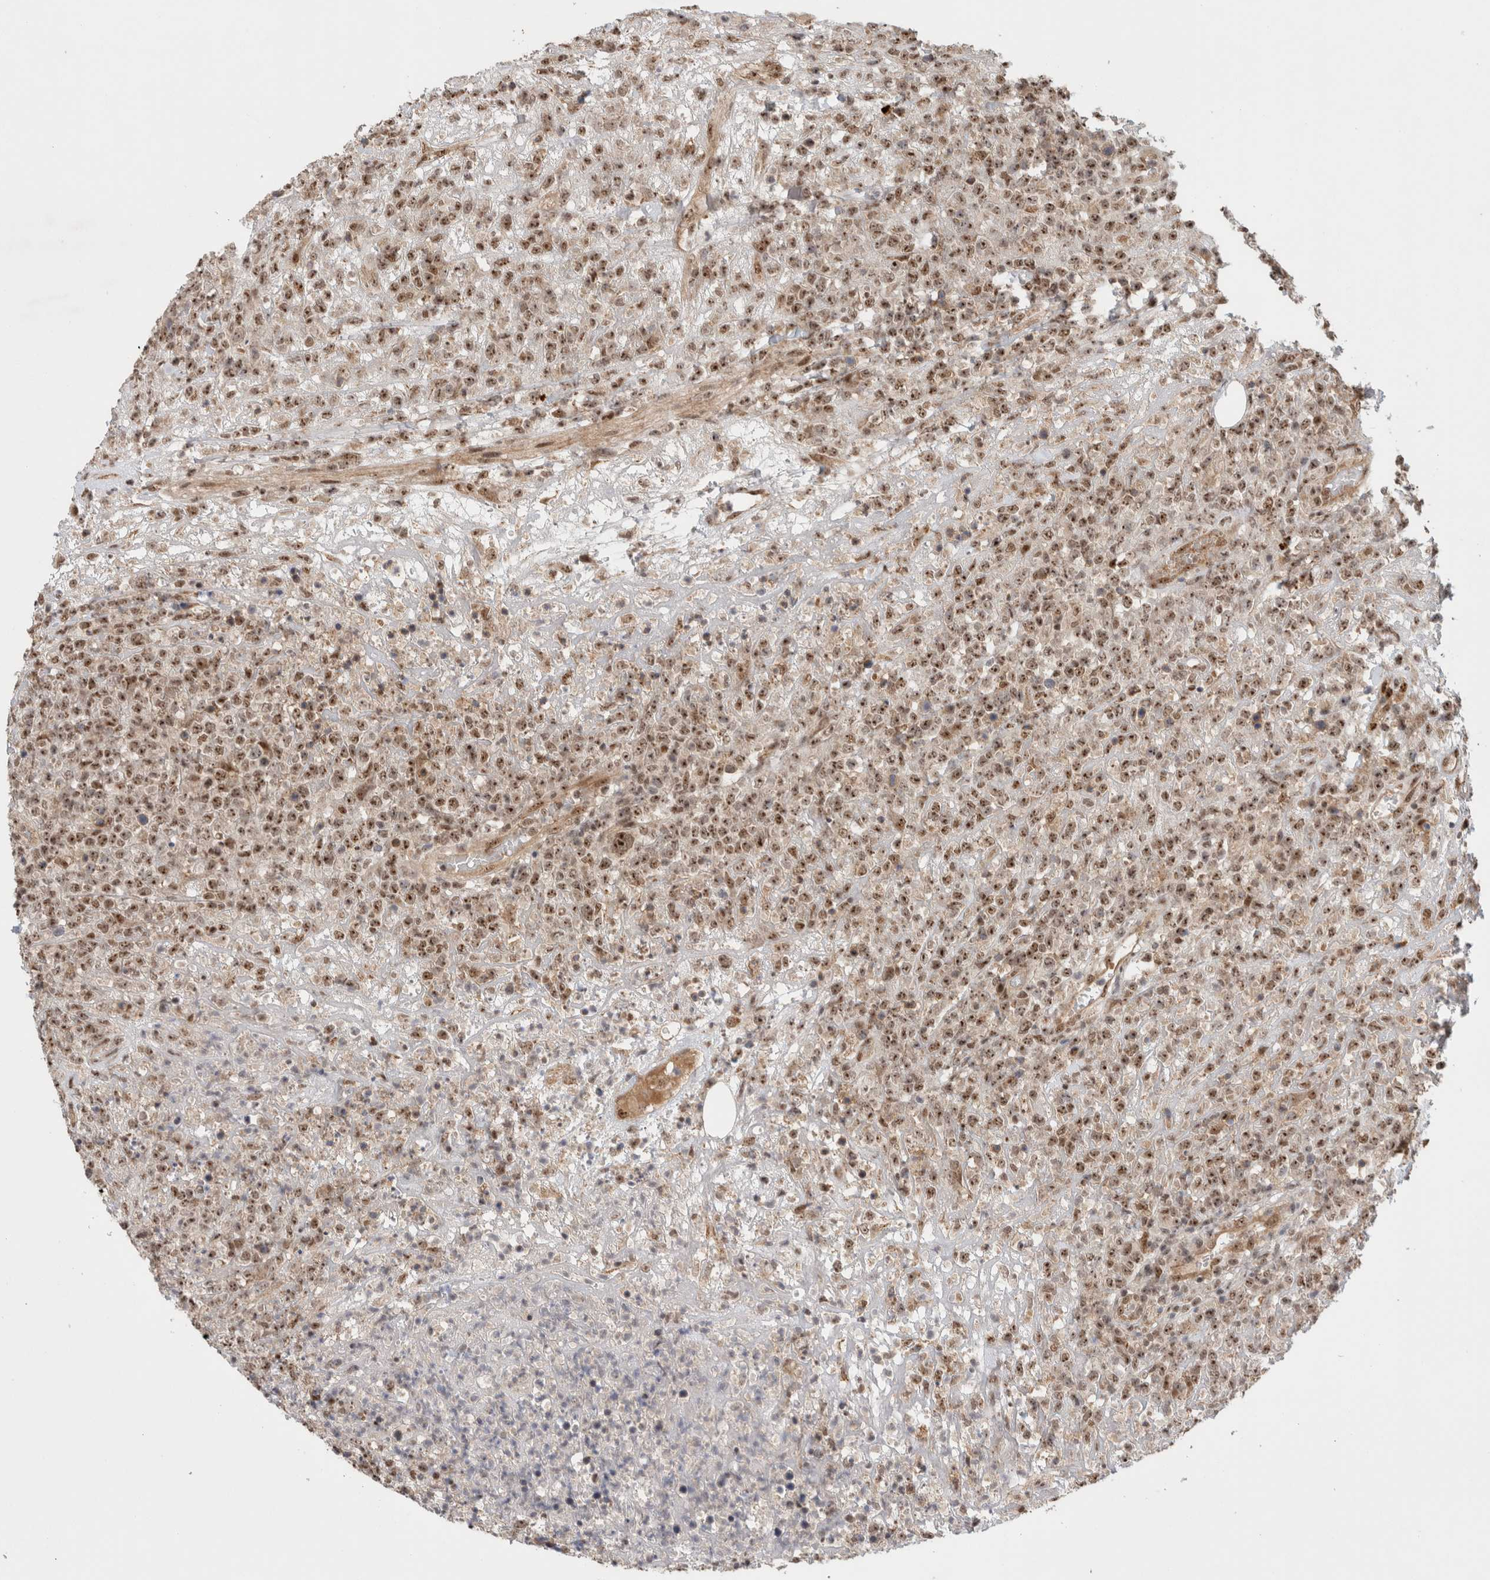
{"staining": {"intensity": "moderate", "quantity": ">75%", "location": "nuclear"}, "tissue": "lymphoma", "cell_type": "Tumor cells", "image_type": "cancer", "snomed": [{"axis": "morphology", "description": "Malignant lymphoma, non-Hodgkin's type, High grade"}, {"axis": "topography", "description": "Colon"}], "caption": "Lymphoma tissue shows moderate nuclear staining in approximately >75% of tumor cells (brown staining indicates protein expression, while blue staining denotes nuclei).", "gene": "MPHOSPH6", "patient": {"sex": "female", "age": 53}}